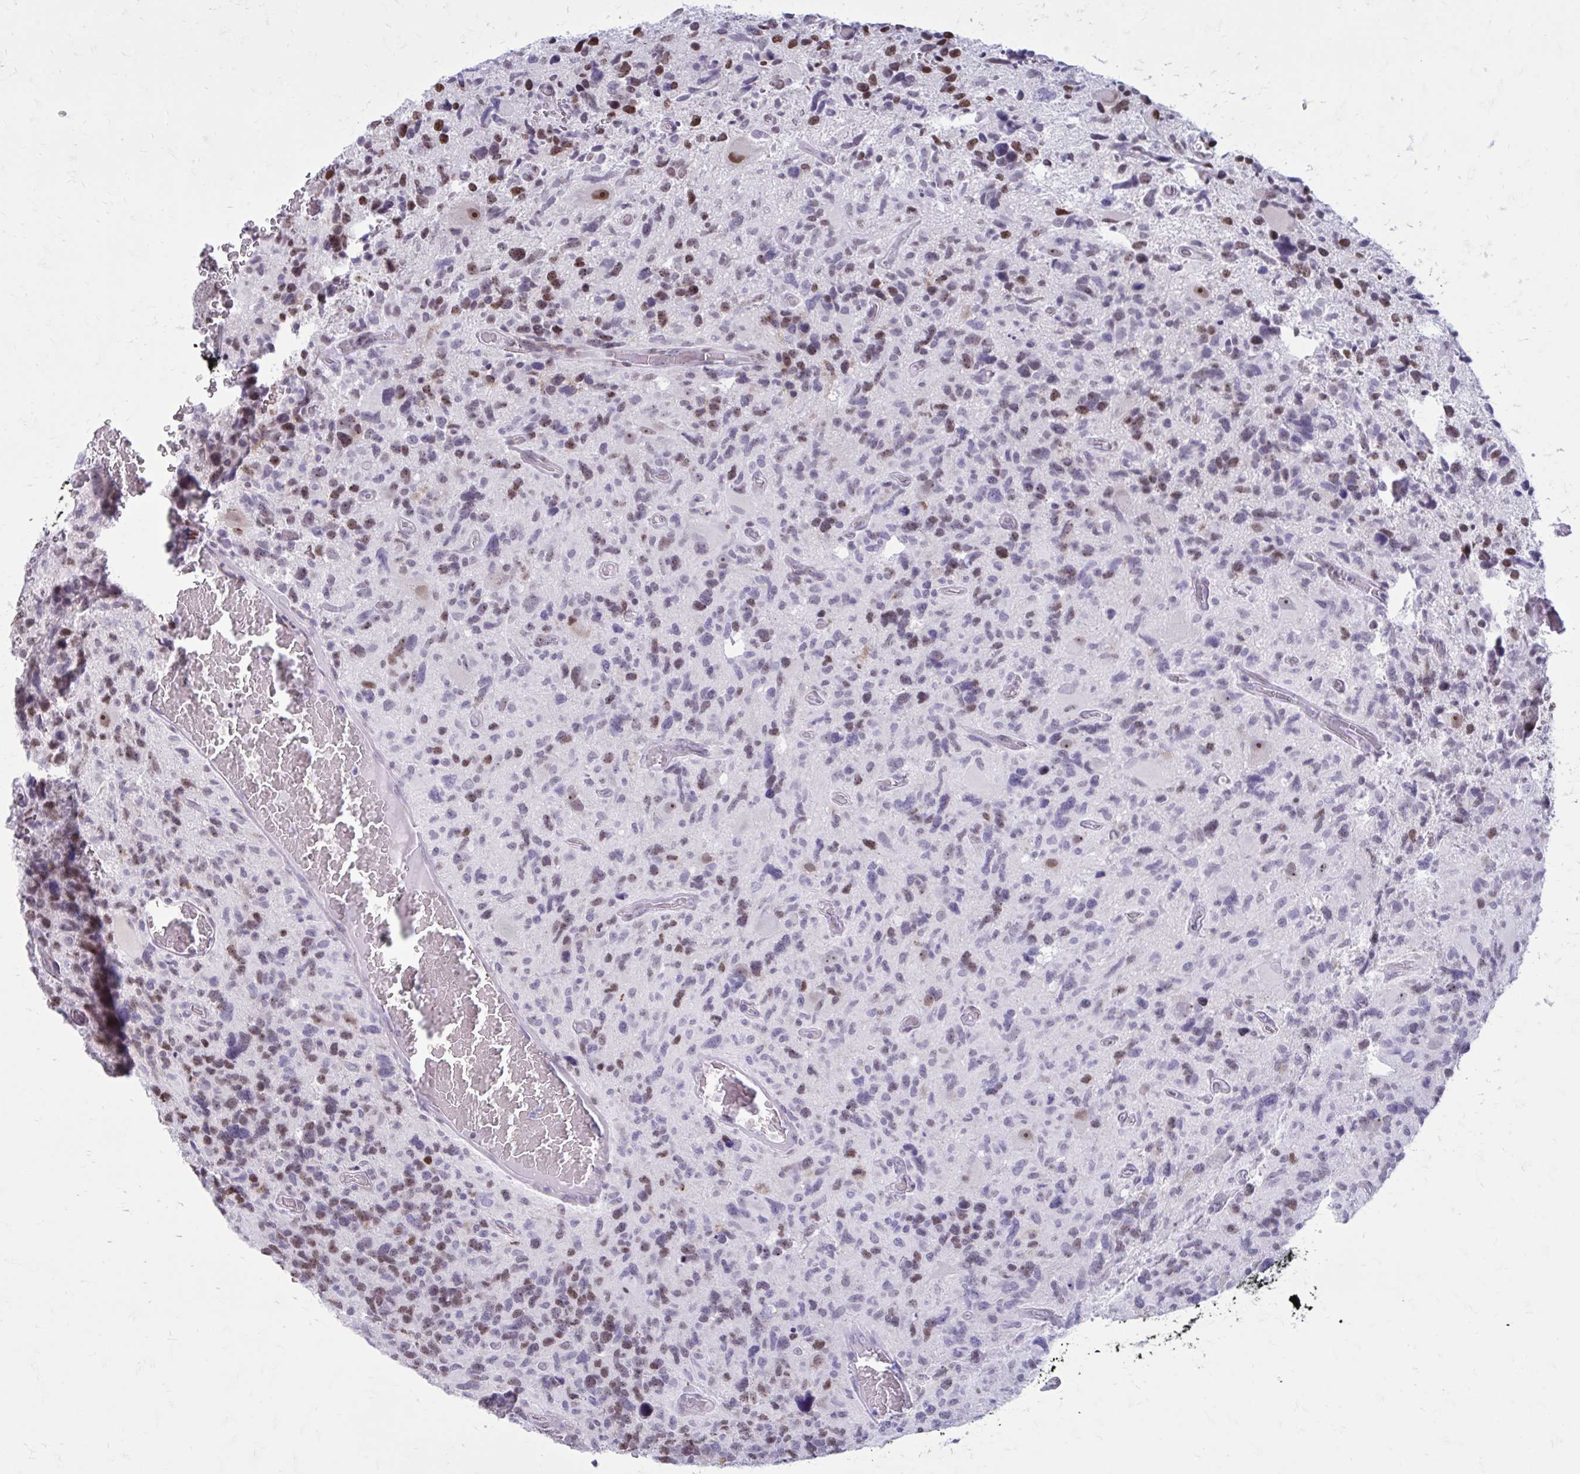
{"staining": {"intensity": "weak", "quantity": "<25%", "location": "nuclear"}, "tissue": "glioma", "cell_type": "Tumor cells", "image_type": "cancer", "snomed": [{"axis": "morphology", "description": "Glioma, malignant, High grade"}, {"axis": "topography", "description": "Brain"}], "caption": "This histopathology image is of glioma stained with immunohistochemistry to label a protein in brown with the nuclei are counter-stained blue. There is no staining in tumor cells. Brightfield microscopy of immunohistochemistry stained with DAB (brown) and hematoxylin (blue), captured at high magnification.", "gene": "PROSER1", "patient": {"sex": "male", "age": 49}}